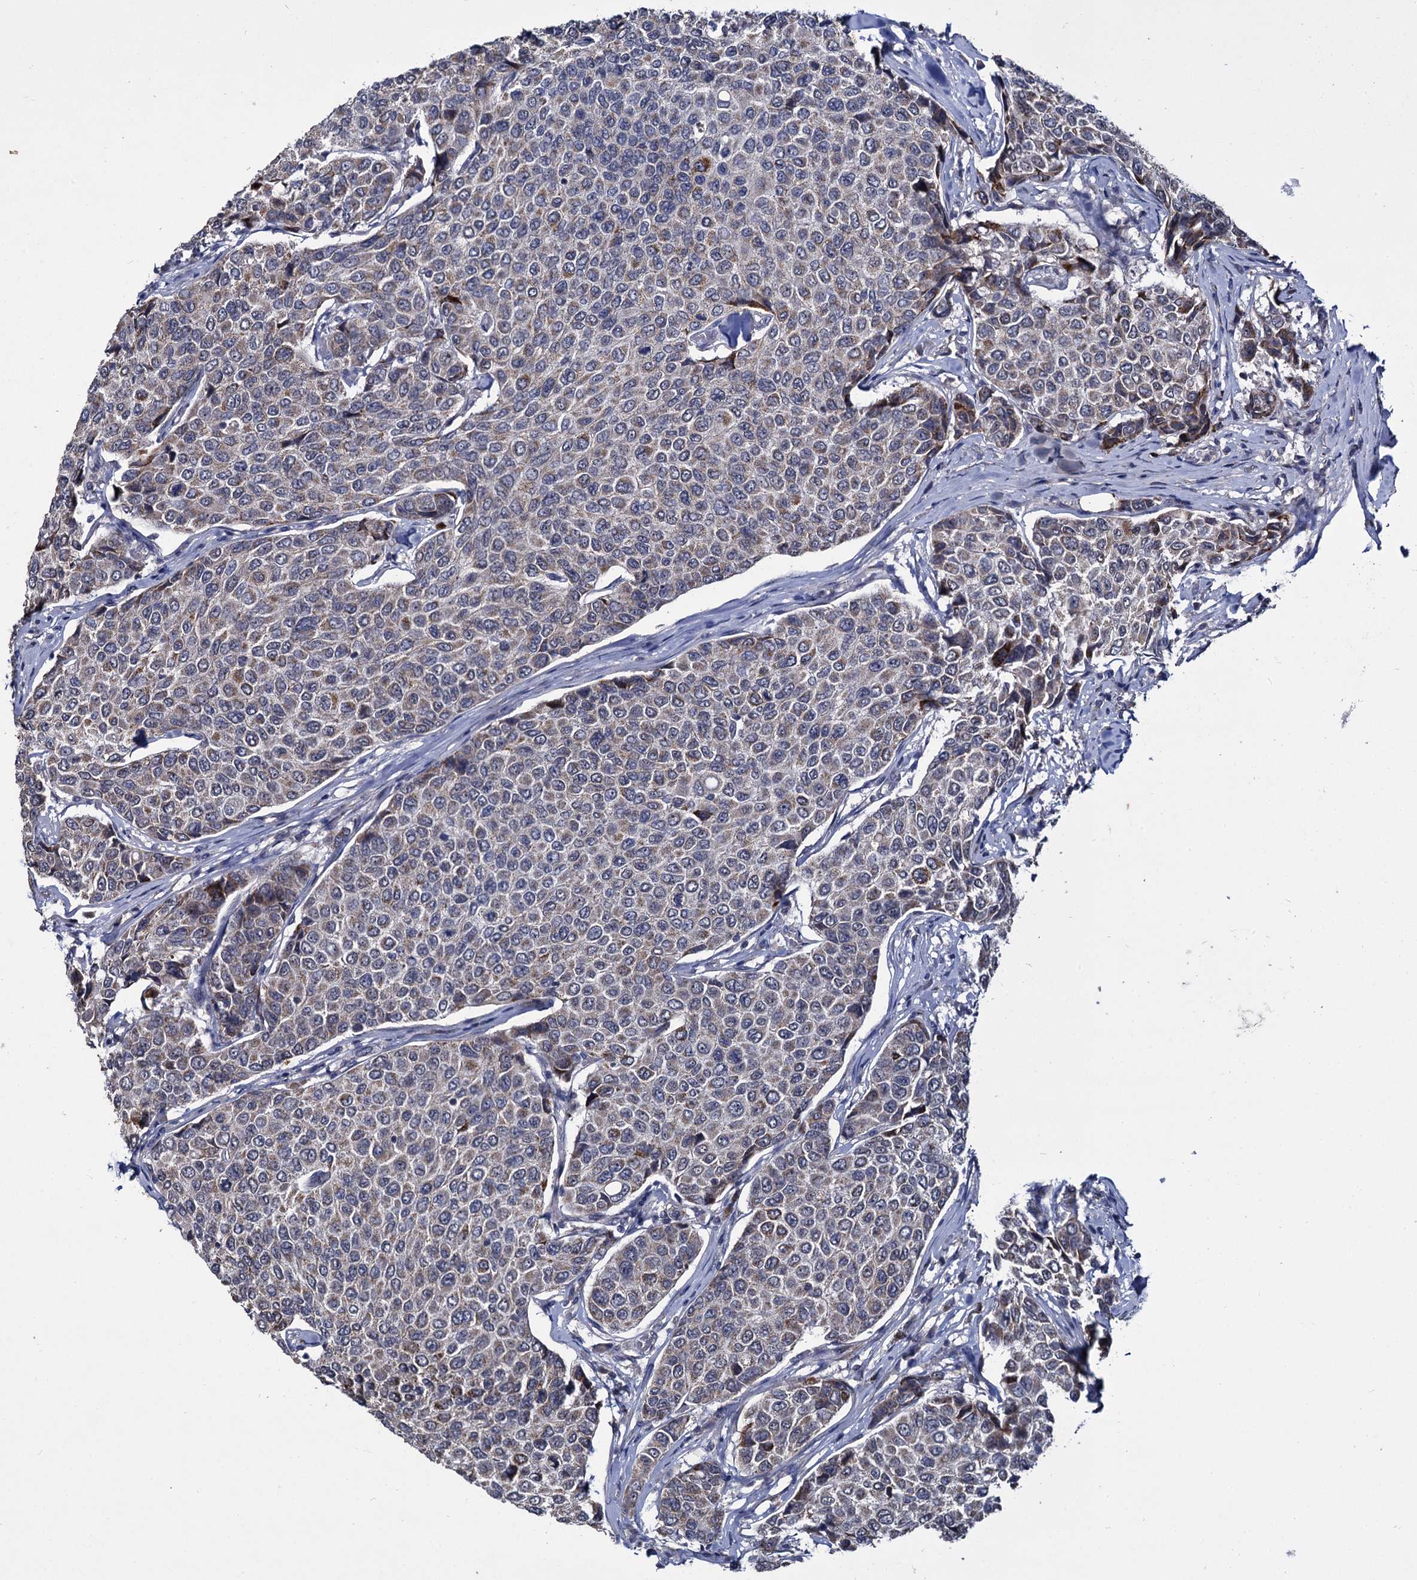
{"staining": {"intensity": "negative", "quantity": "none", "location": "none"}, "tissue": "breast cancer", "cell_type": "Tumor cells", "image_type": "cancer", "snomed": [{"axis": "morphology", "description": "Duct carcinoma"}, {"axis": "topography", "description": "Breast"}], "caption": "Micrograph shows no protein expression in tumor cells of breast cancer (intraductal carcinoma) tissue.", "gene": "RPUSD4", "patient": {"sex": "female", "age": 55}}